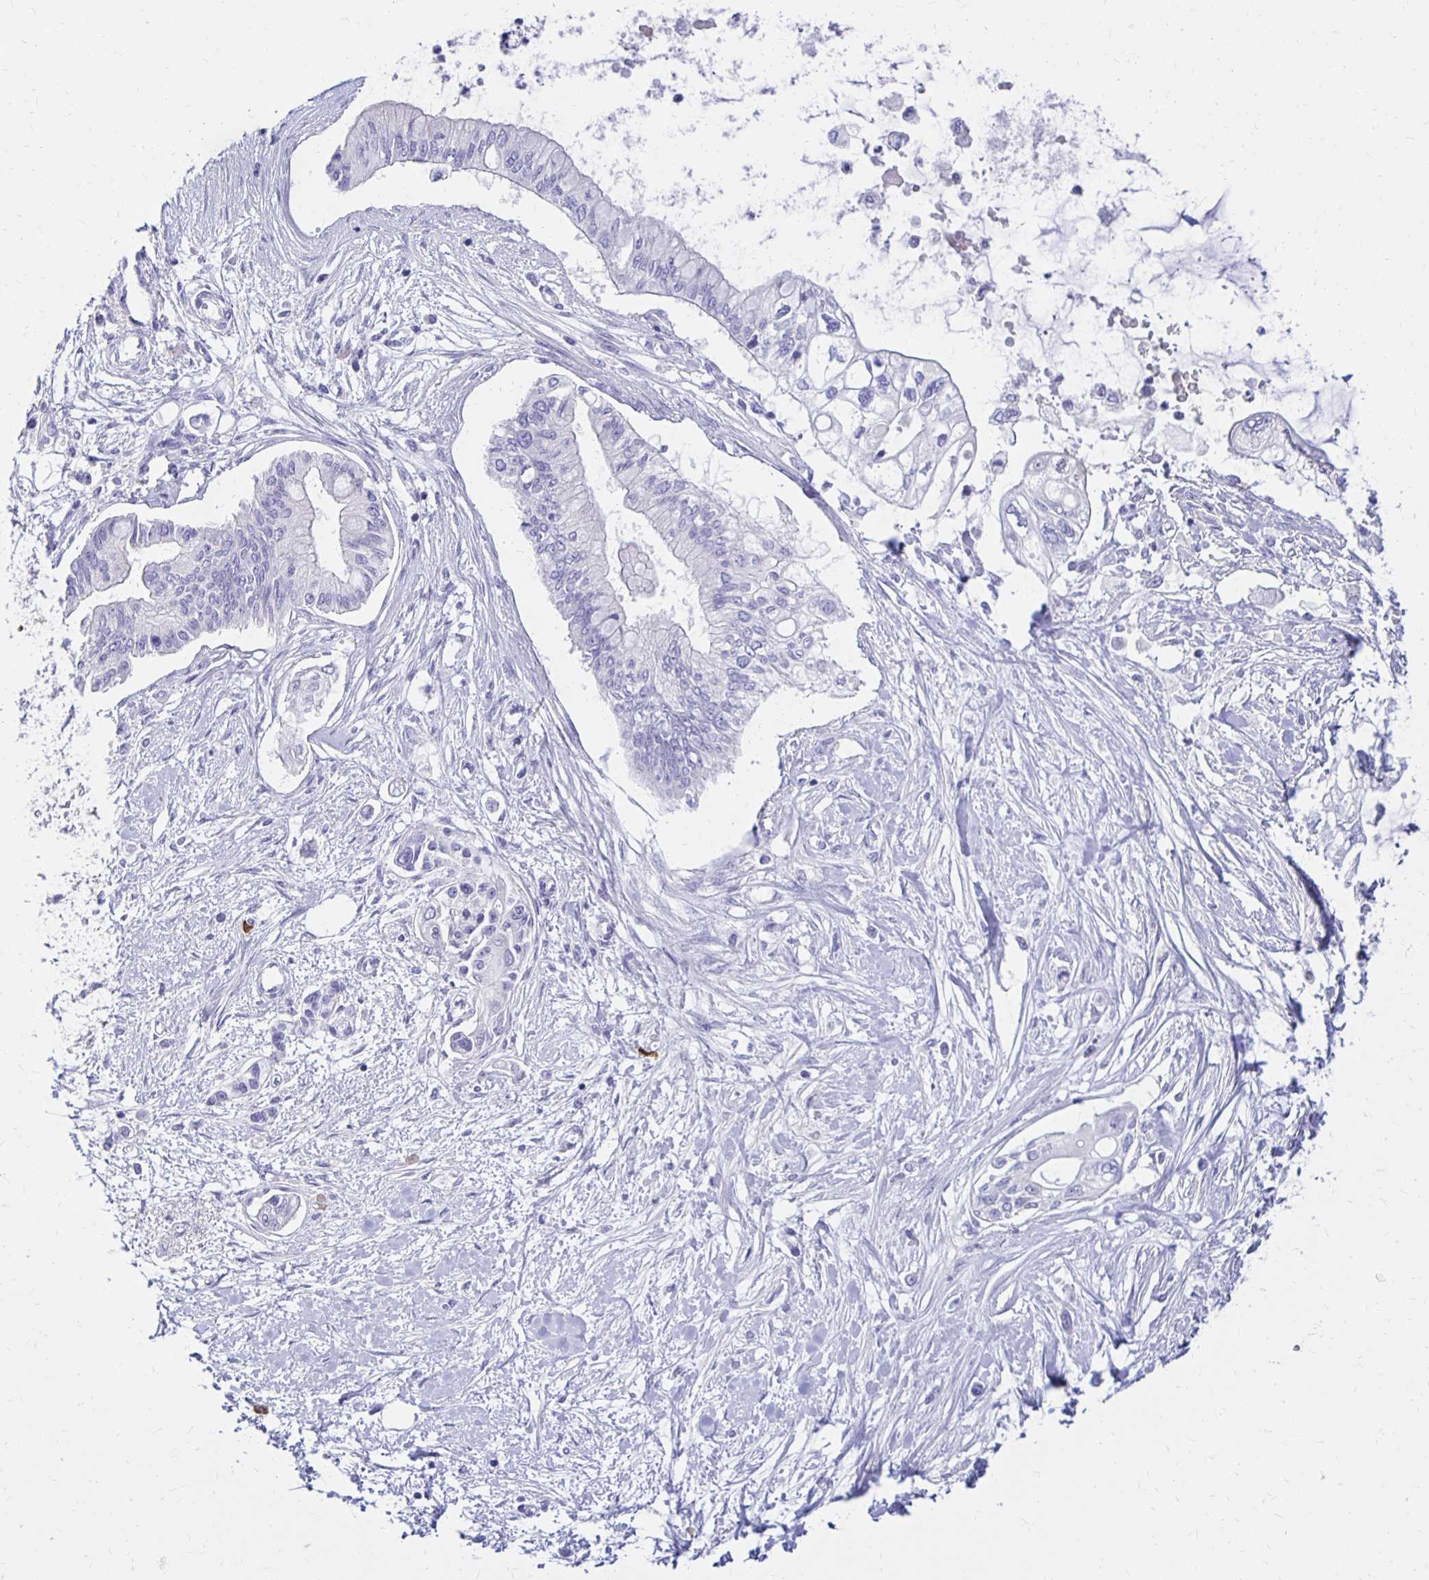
{"staining": {"intensity": "negative", "quantity": "none", "location": "none"}, "tissue": "pancreatic cancer", "cell_type": "Tumor cells", "image_type": "cancer", "snomed": [{"axis": "morphology", "description": "Adenocarcinoma, NOS"}, {"axis": "topography", "description": "Pancreas"}], "caption": "Image shows no significant protein positivity in tumor cells of adenocarcinoma (pancreatic).", "gene": "FNTB", "patient": {"sex": "female", "age": 77}}